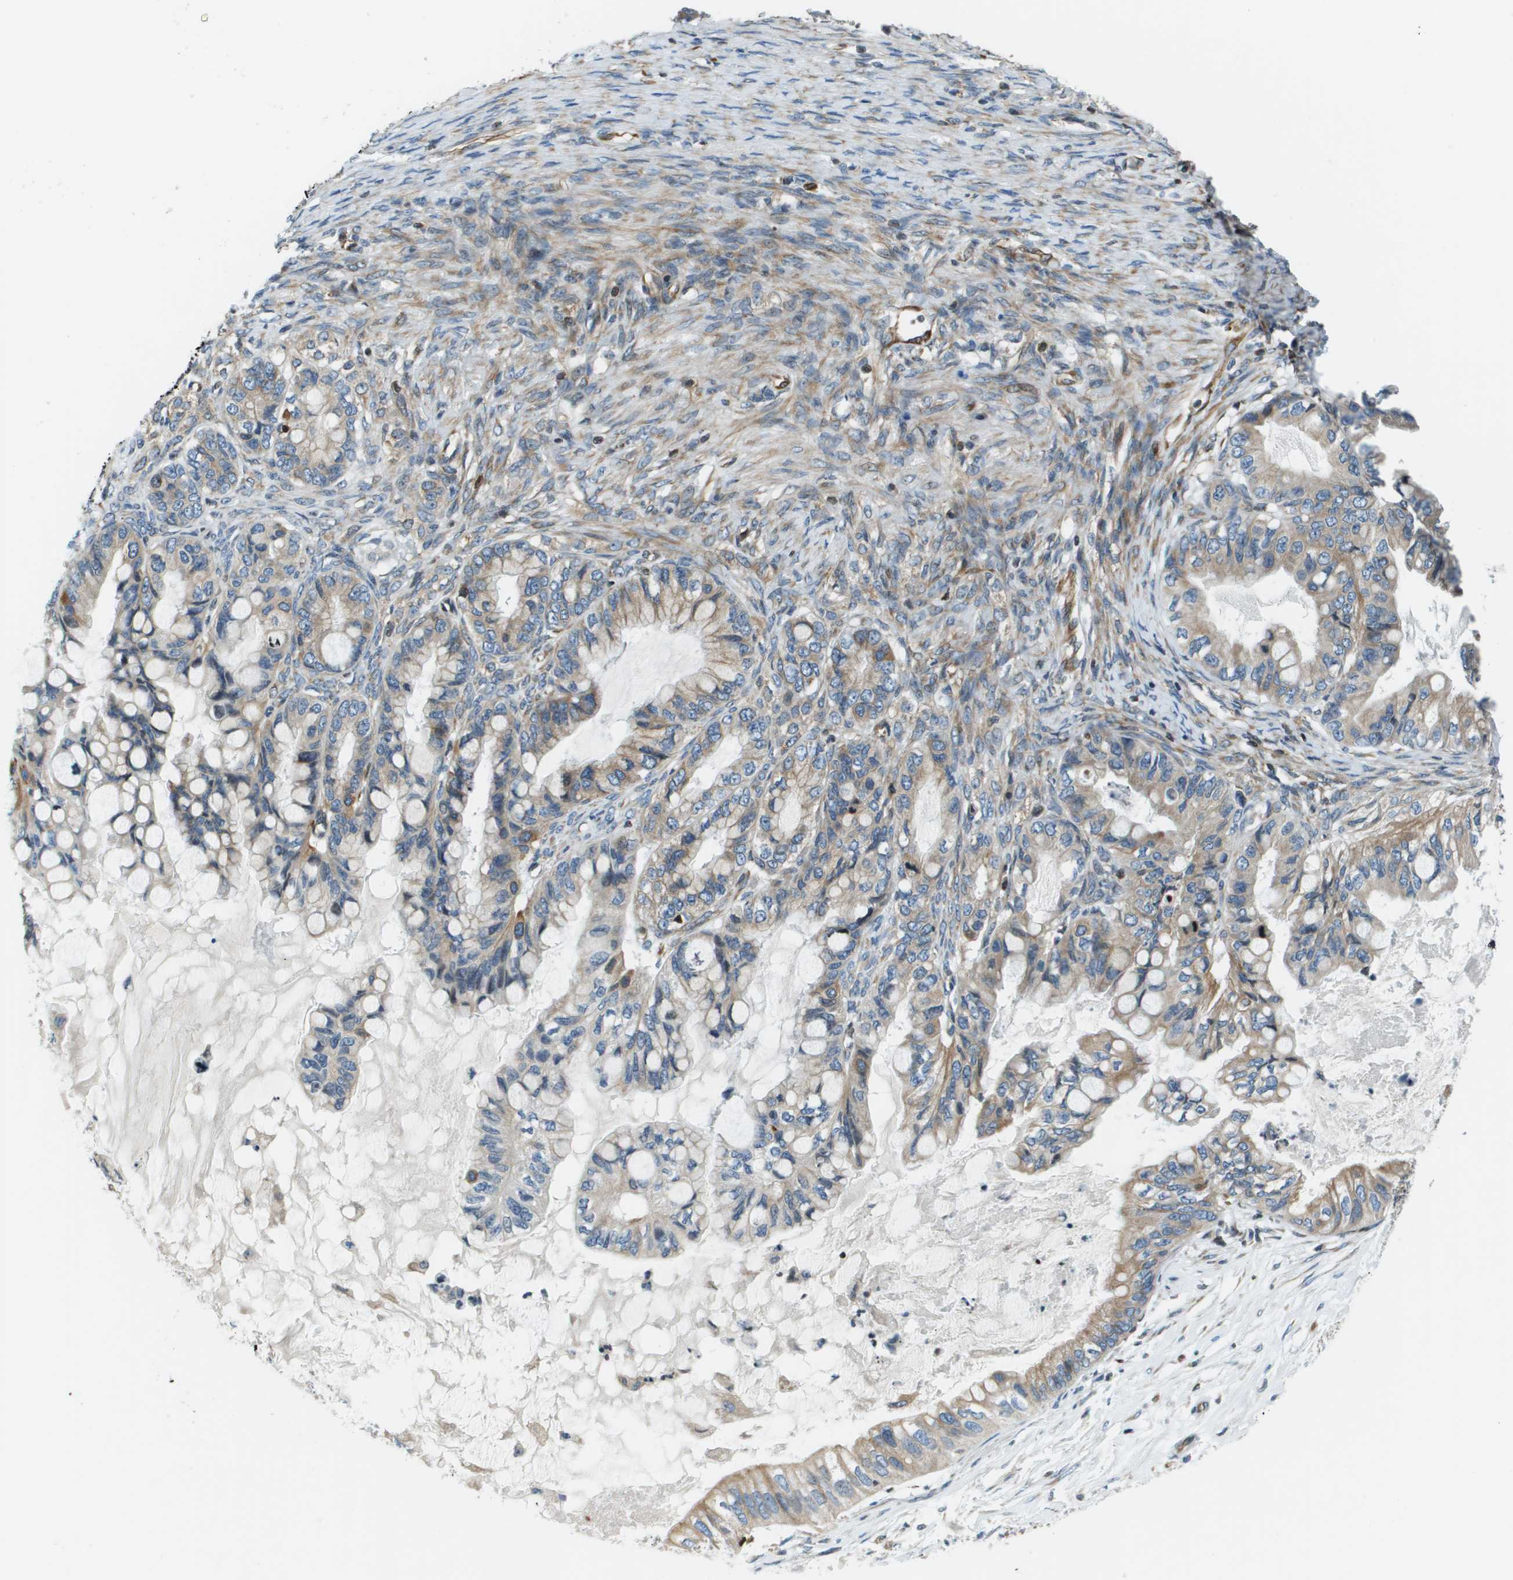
{"staining": {"intensity": "moderate", "quantity": "25%-75%", "location": "cytoplasmic/membranous"}, "tissue": "ovarian cancer", "cell_type": "Tumor cells", "image_type": "cancer", "snomed": [{"axis": "morphology", "description": "Cystadenocarcinoma, mucinous, NOS"}, {"axis": "topography", "description": "Ovary"}], "caption": "IHC (DAB (3,3'-diaminobenzidine)) staining of human ovarian cancer (mucinous cystadenocarcinoma) shows moderate cytoplasmic/membranous protein staining in about 25%-75% of tumor cells. Using DAB (brown) and hematoxylin (blue) stains, captured at high magnification using brightfield microscopy.", "gene": "ESYT1", "patient": {"sex": "female", "age": 80}}